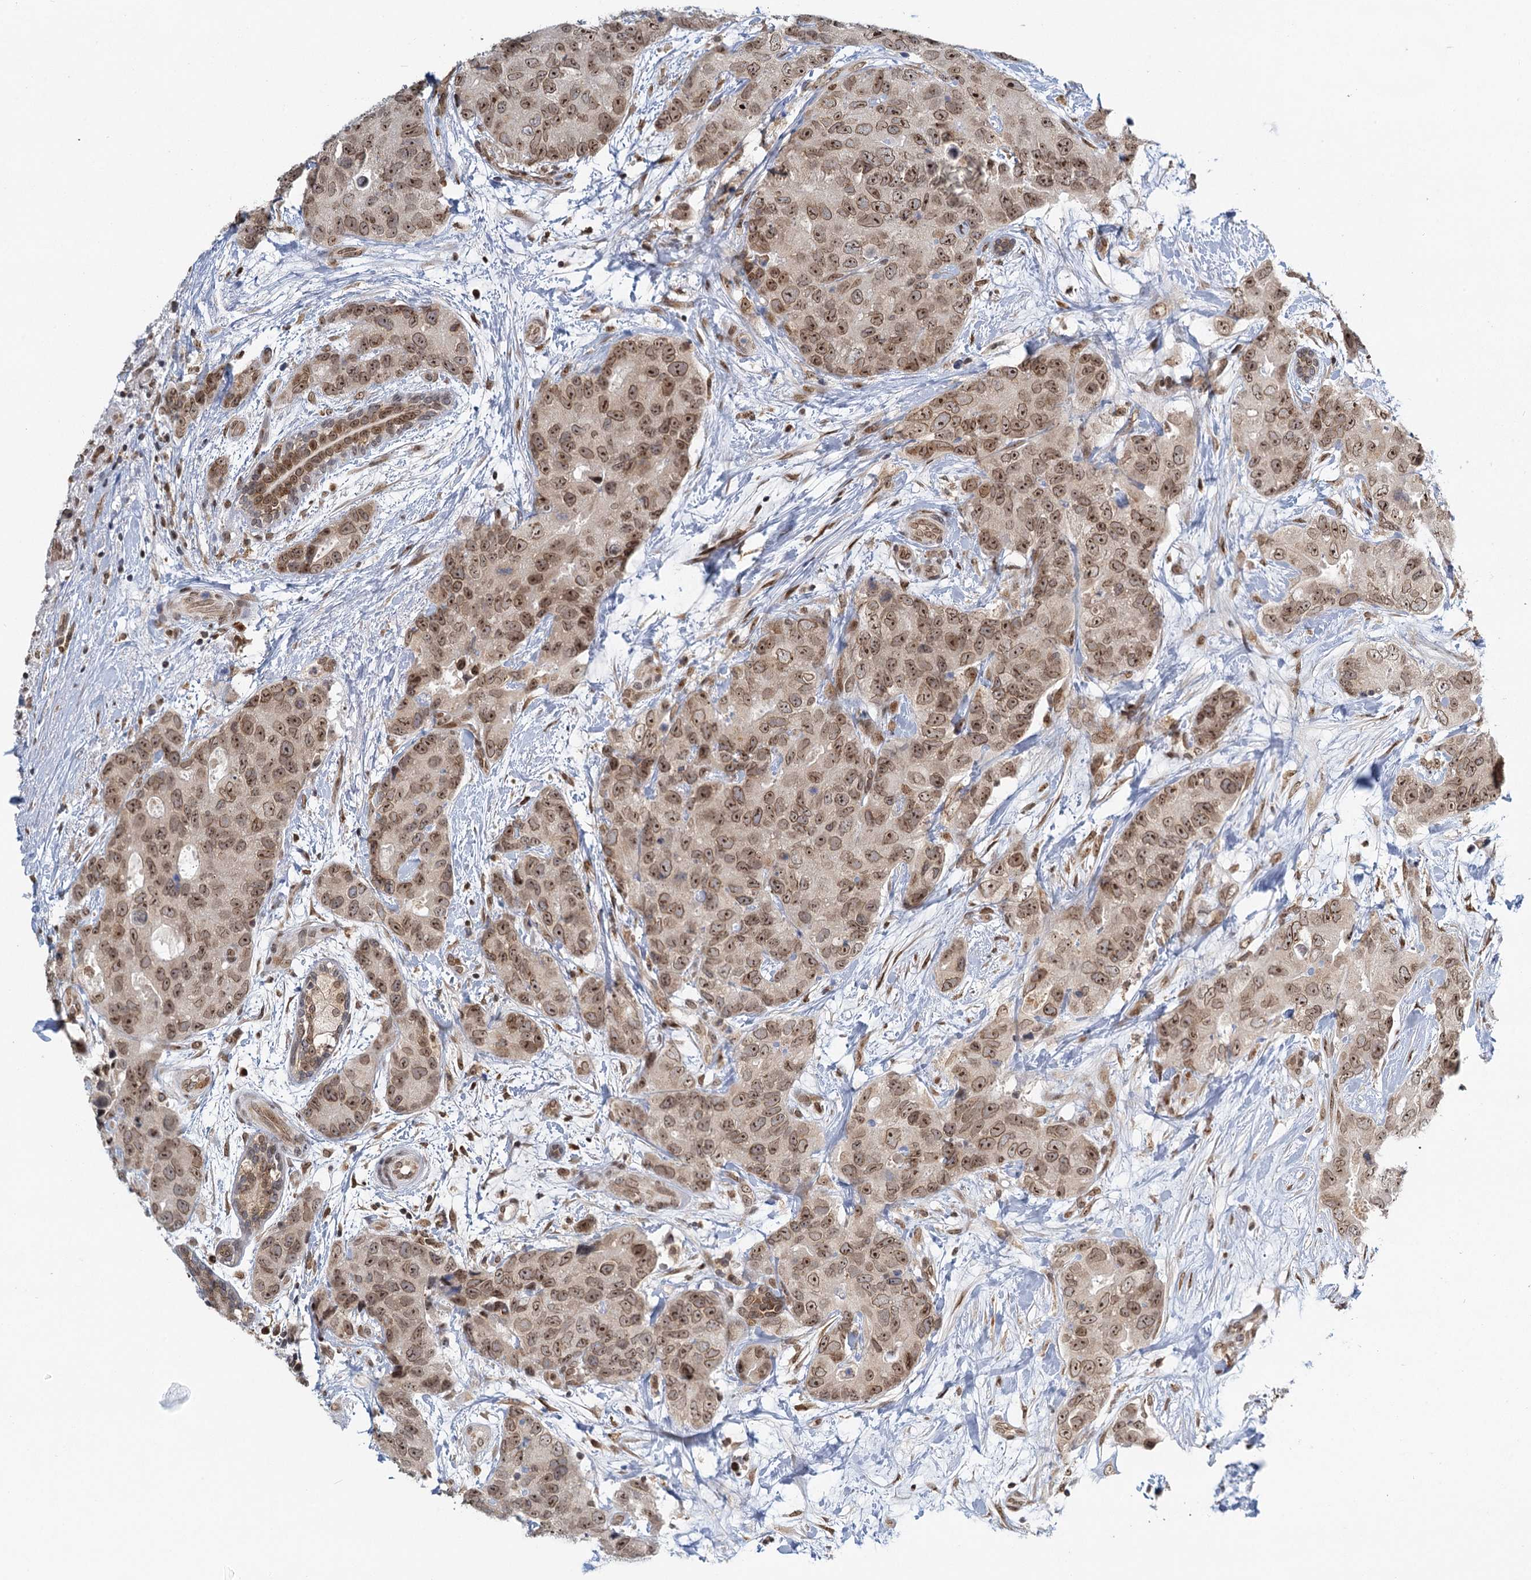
{"staining": {"intensity": "weak", "quantity": "25%-75%", "location": "cytoplasmic/membranous,nuclear"}, "tissue": "breast cancer", "cell_type": "Tumor cells", "image_type": "cancer", "snomed": [{"axis": "morphology", "description": "Duct carcinoma"}, {"axis": "topography", "description": "Breast"}], "caption": "The histopathology image reveals a brown stain indicating the presence of a protein in the cytoplasmic/membranous and nuclear of tumor cells in breast cancer. (DAB IHC, brown staining for protein, blue staining for nuclei).", "gene": "TREX1", "patient": {"sex": "female", "age": 62}}